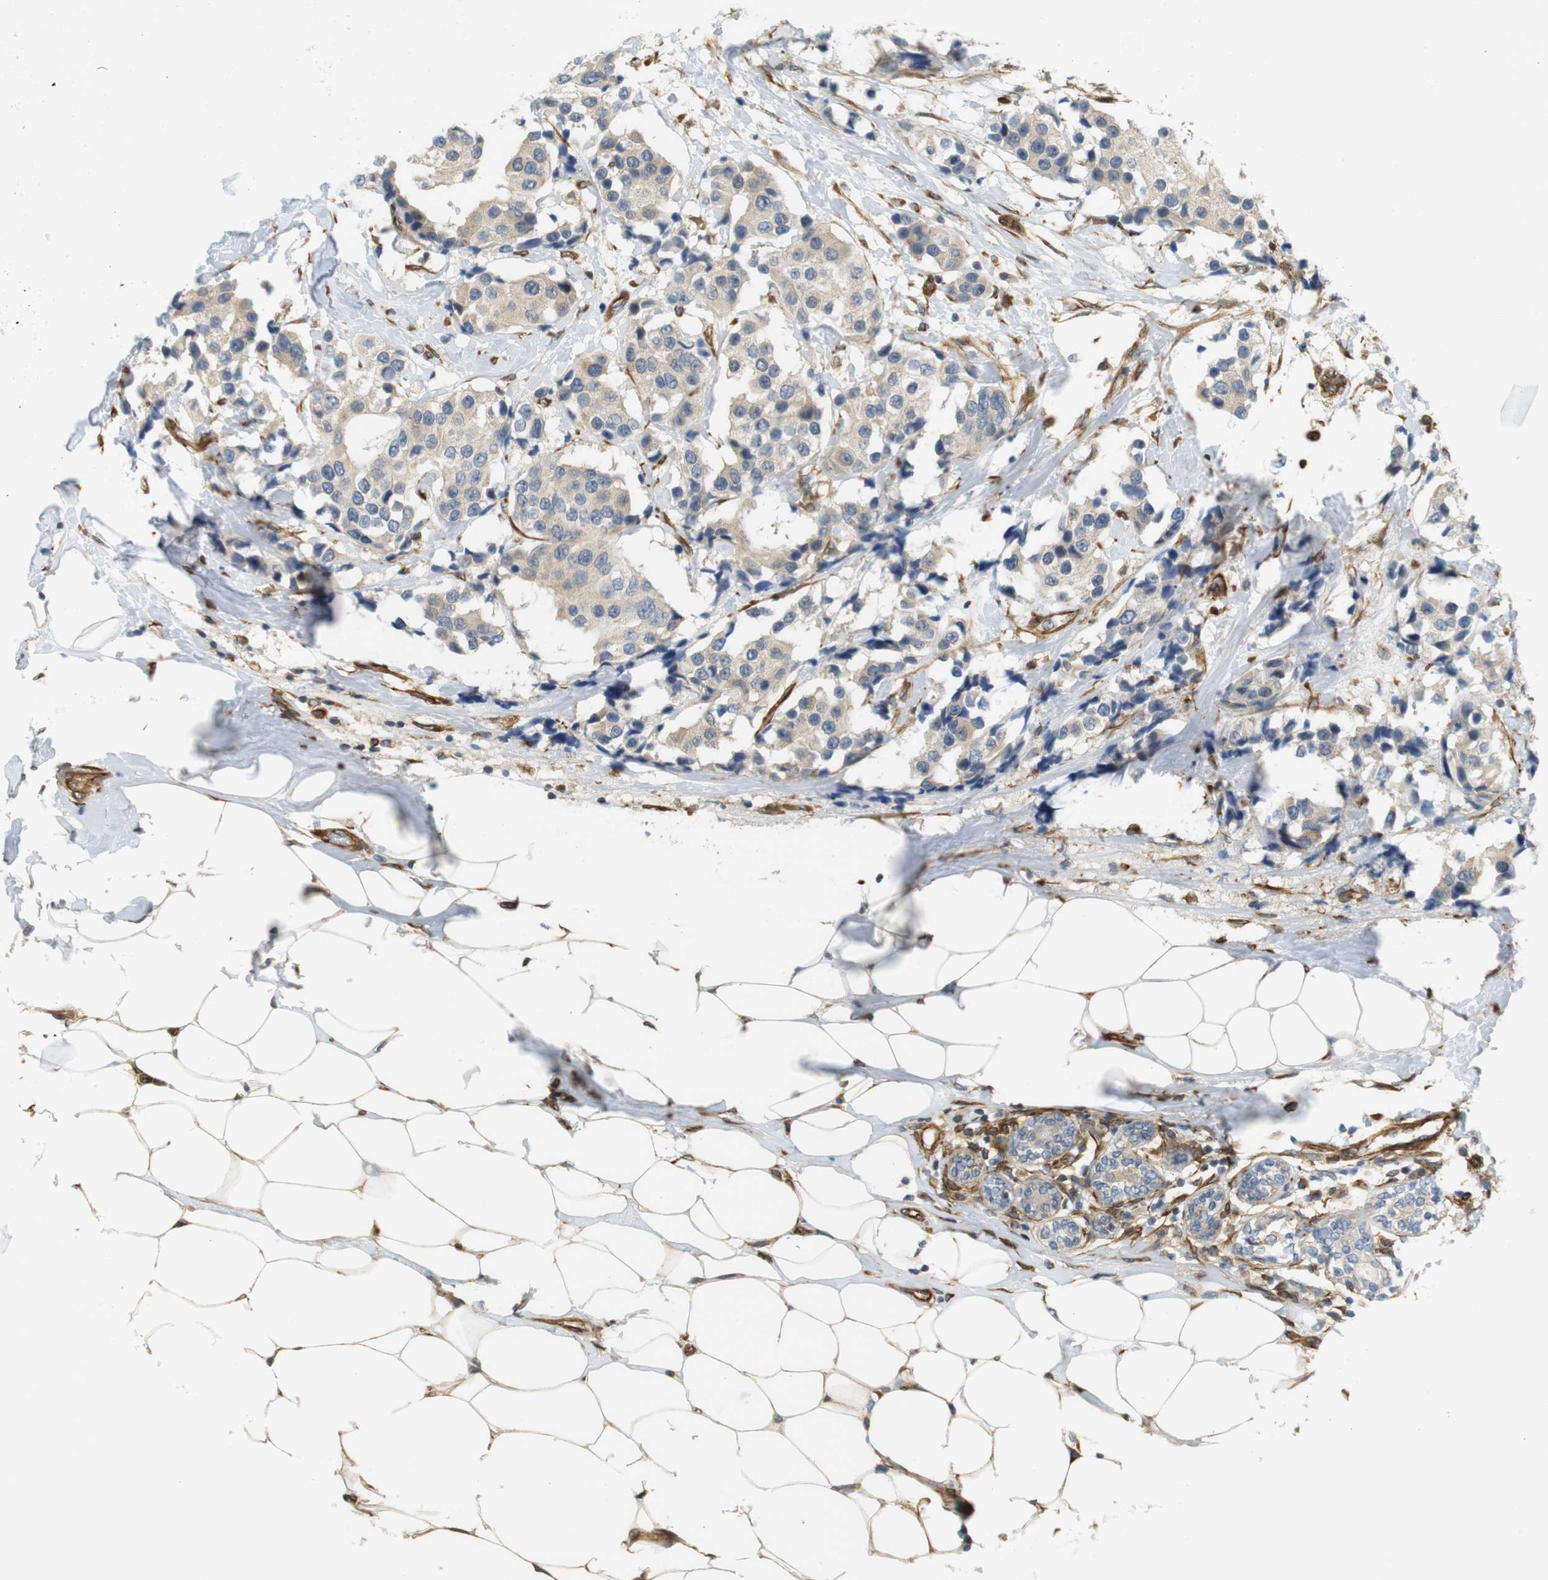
{"staining": {"intensity": "weak", "quantity": ">75%", "location": "cytoplasmic/membranous"}, "tissue": "breast cancer", "cell_type": "Tumor cells", "image_type": "cancer", "snomed": [{"axis": "morphology", "description": "Normal tissue, NOS"}, {"axis": "morphology", "description": "Duct carcinoma"}, {"axis": "topography", "description": "Breast"}], "caption": "Brown immunohistochemical staining in breast cancer exhibits weak cytoplasmic/membranous positivity in about >75% of tumor cells.", "gene": "CYTH3", "patient": {"sex": "female", "age": 39}}